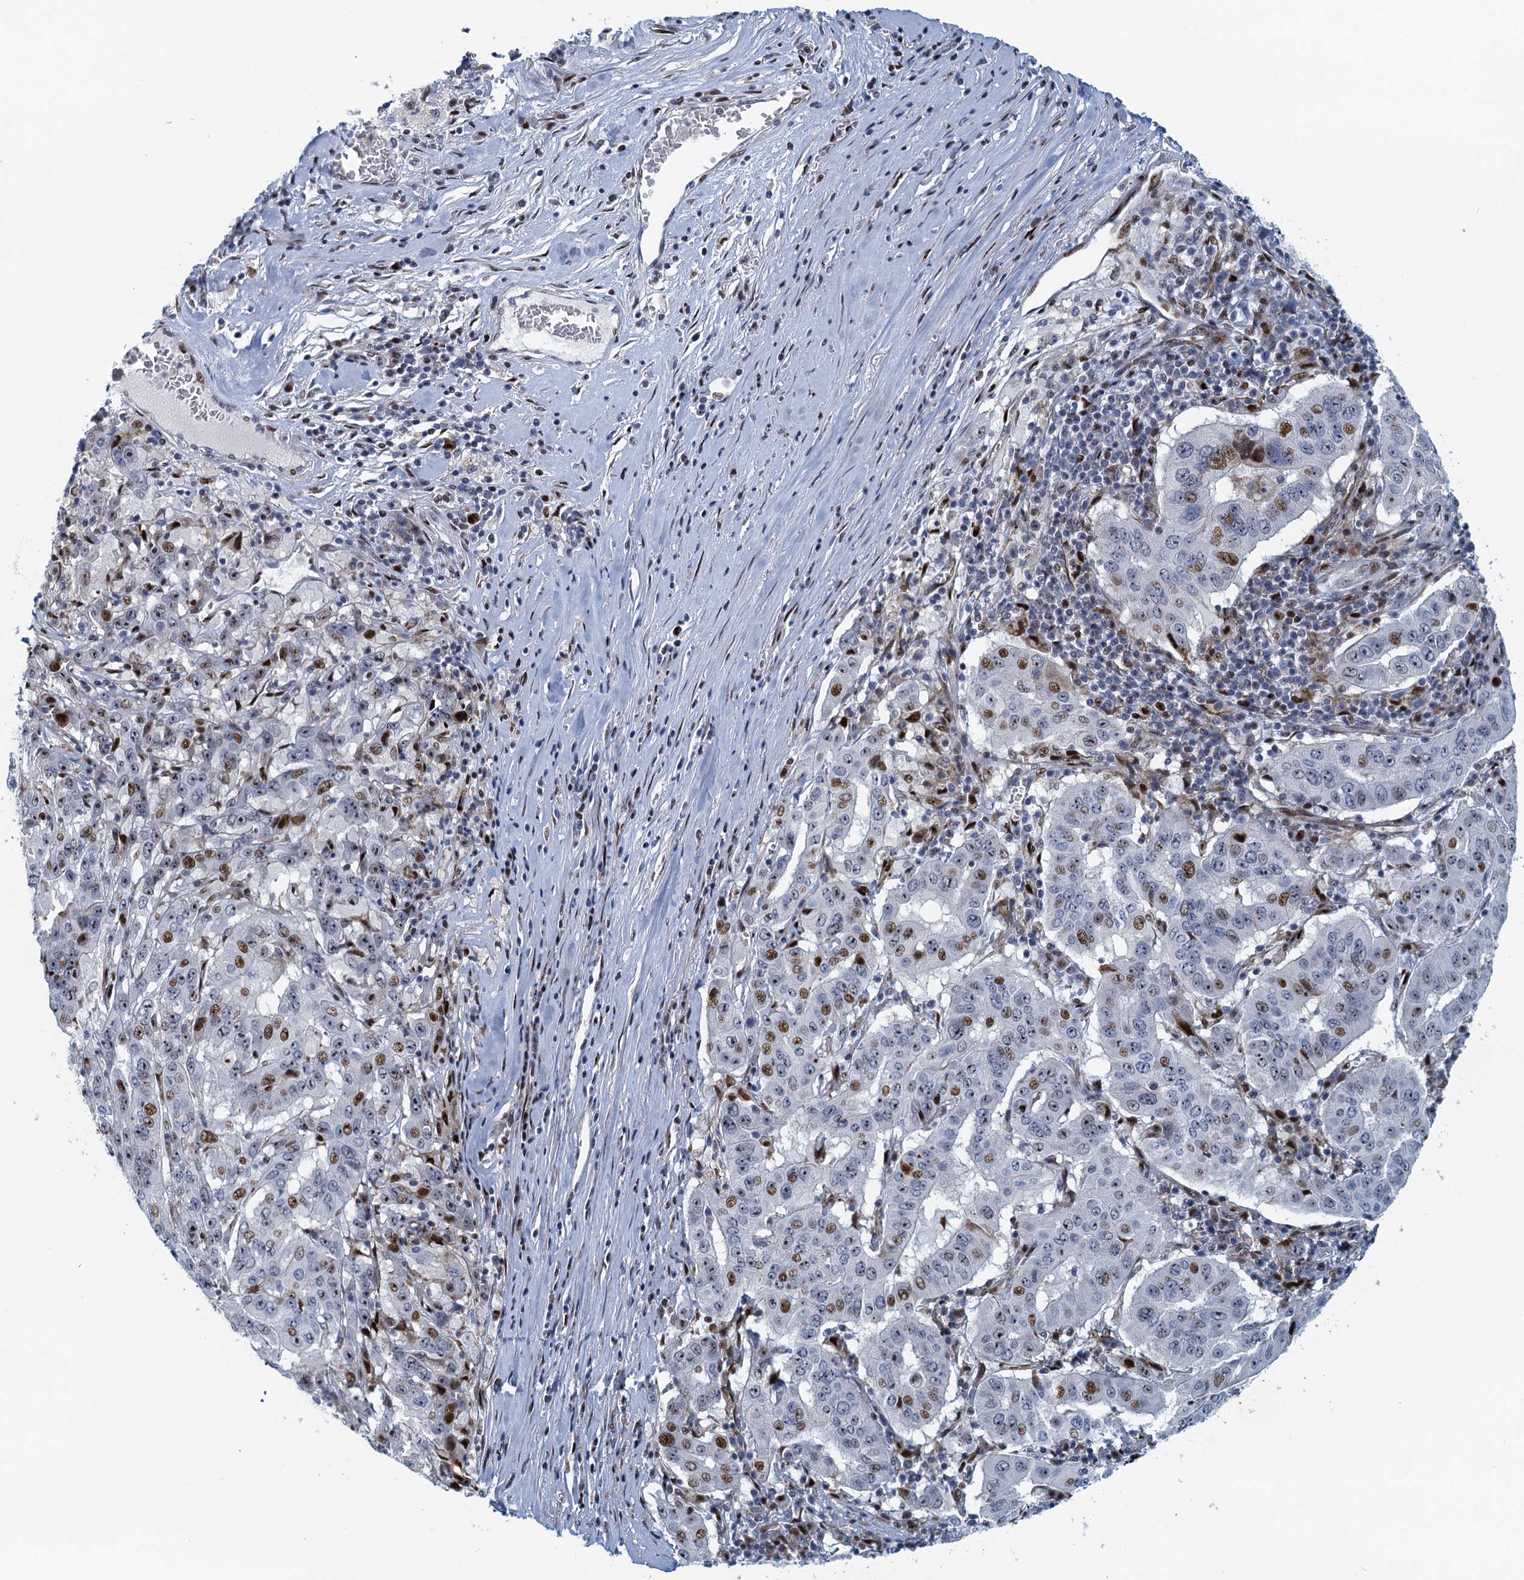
{"staining": {"intensity": "moderate", "quantity": "25%-75%", "location": "nuclear"}, "tissue": "pancreatic cancer", "cell_type": "Tumor cells", "image_type": "cancer", "snomed": [{"axis": "morphology", "description": "Adenocarcinoma, NOS"}, {"axis": "topography", "description": "Pancreas"}], "caption": "Immunohistochemical staining of pancreatic adenocarcinoma shows moderate nuclear protein staining in about 25%-75% of tumor cells.", "gene": "ANKRD13D", "patient": {"sex": "male", "age": 63}}